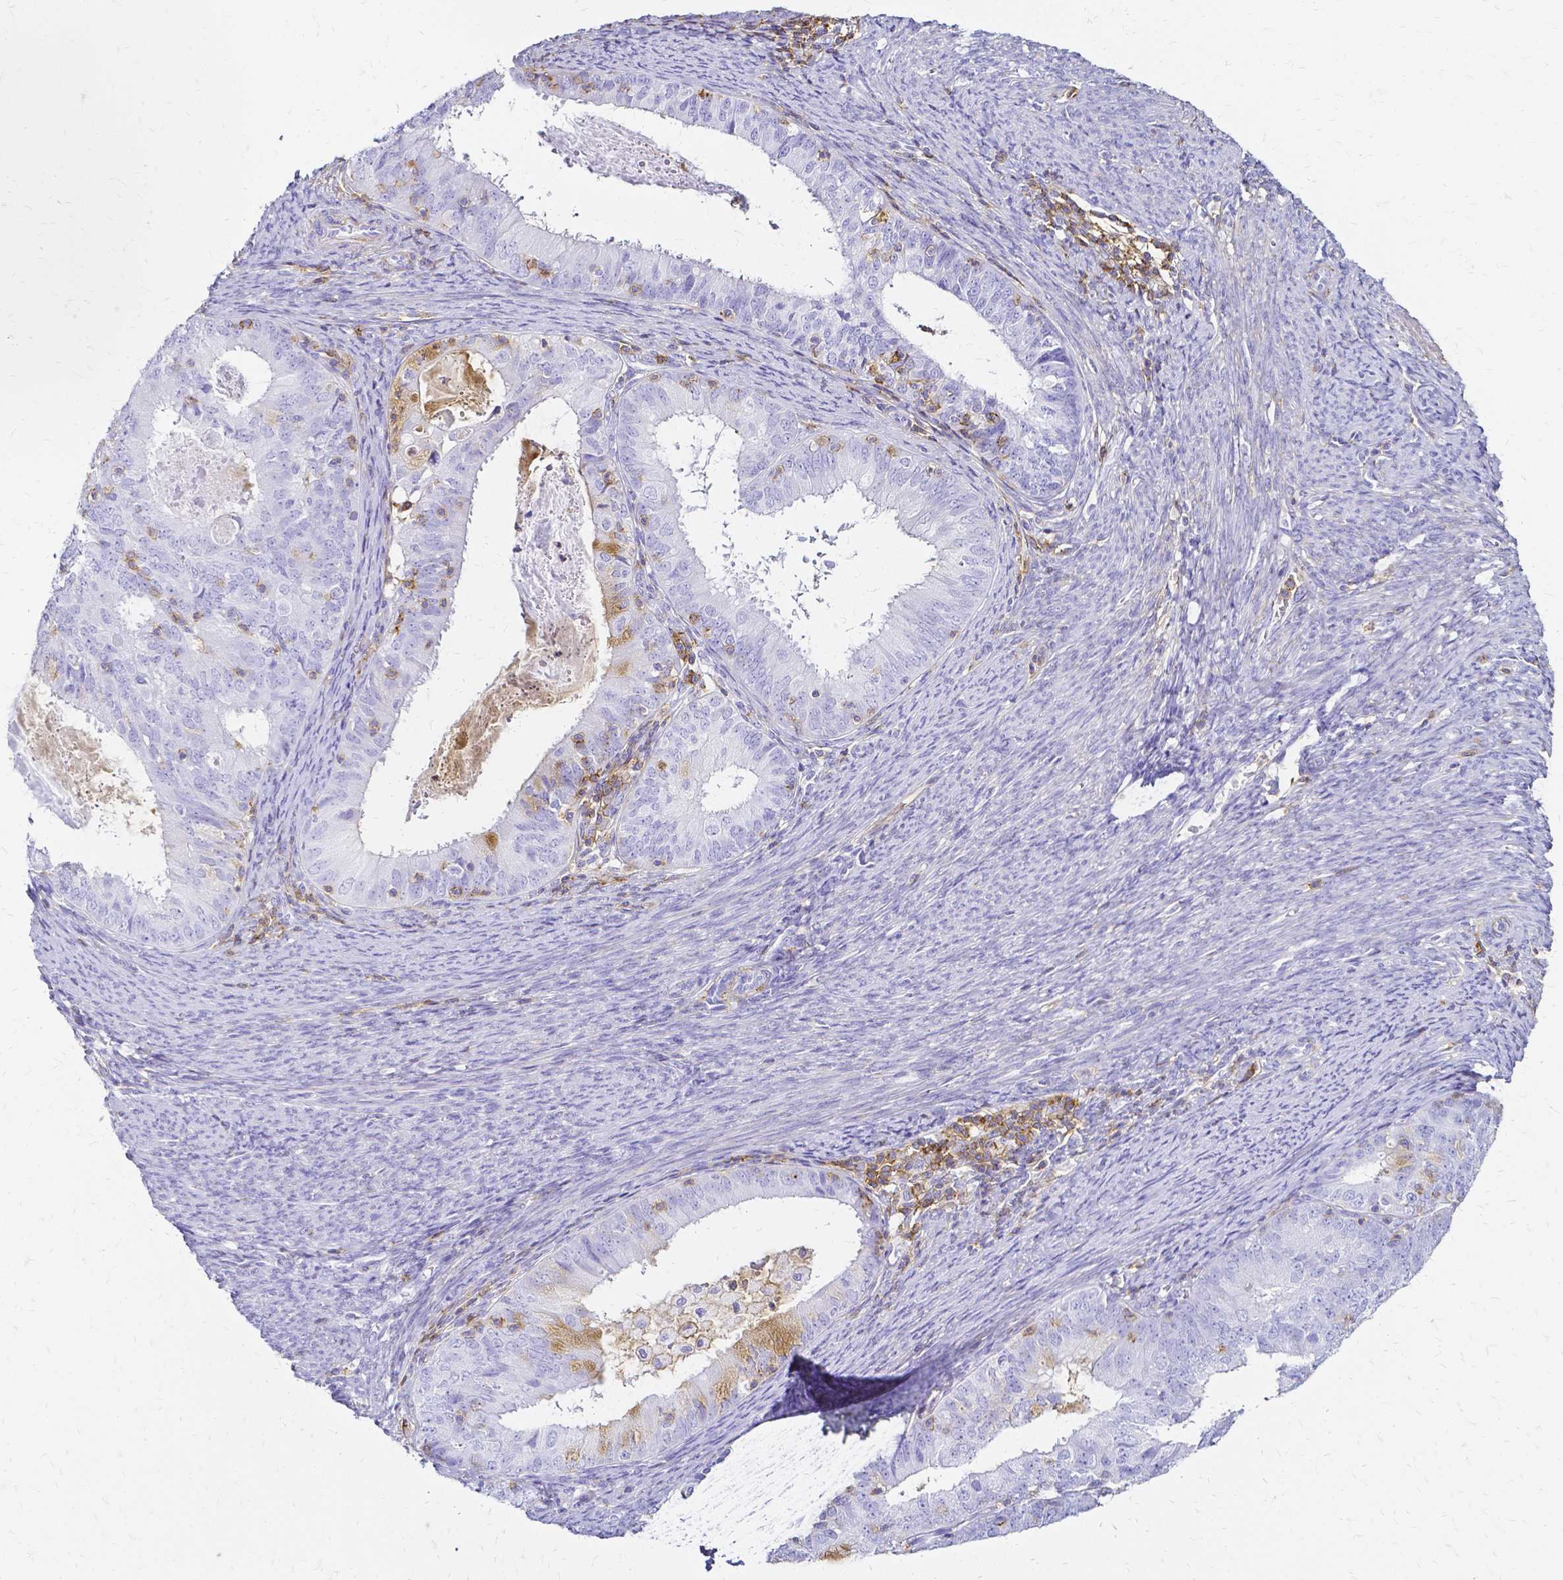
{"staining": {"intensity": "moderate", "quantity": "<25%", "location": "cytoplasmic/membranous"}, "tissue": "endometrial cancer", "cell_type": "Tumor cells", "image_type": "cancer", "snomed": [{"axis": "morphology", "description": "Adenocarcinoma, NOS"}, {"axis": "topography", "description": "Endometrium"}], "caption": "Endometrial cancer (adenocarcinoma) was stained to show a protein in brown. There is low levels of moderate cytoplasmic/membranous staining in about <25% of tumor cells.", "gene": "HSPA12A", "patient": {"sex": "female", "age": 57}}